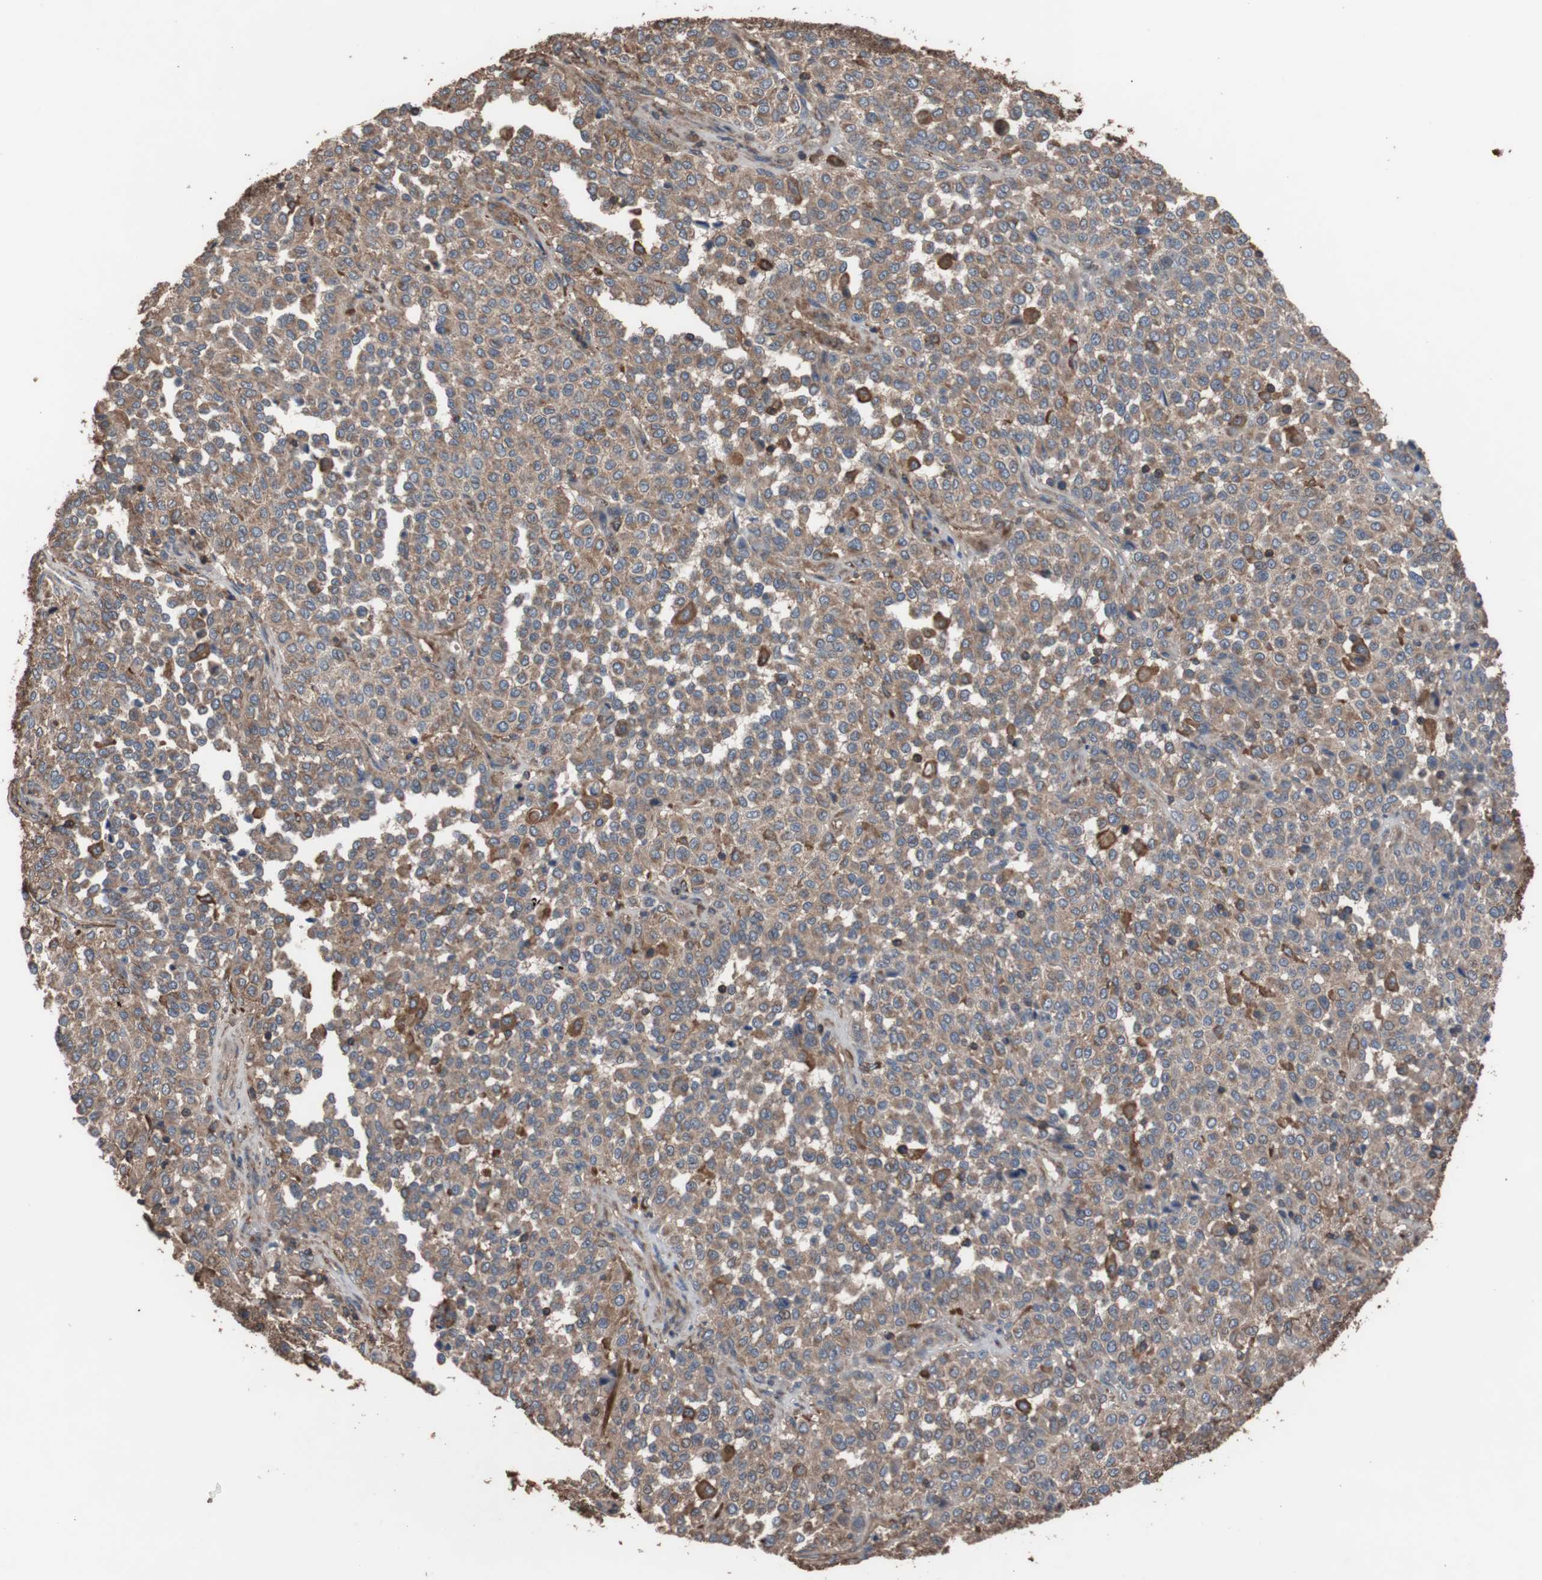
{"staining": {"intensity": "moderate", "quantity": ">75%", "location": "cytoplasmic/membranous"}, "tissue": "melanoma", "cell_type": "Tumor cells", "image_type": "cancer", "snomed": [{"axis": "morphology", "description": "Malignant melanoma, Metastatic site"}, {"axis": "topography", "description": "Pancreas"}], "caption": "This is an image of IHC staining of malignant melanoma (metastatic site), which shows moderate positivity in the cytoplasmic/membranous of tumor cells.", "gene": "COL6A2", "patient": {"sex": "female", "age": 30}}